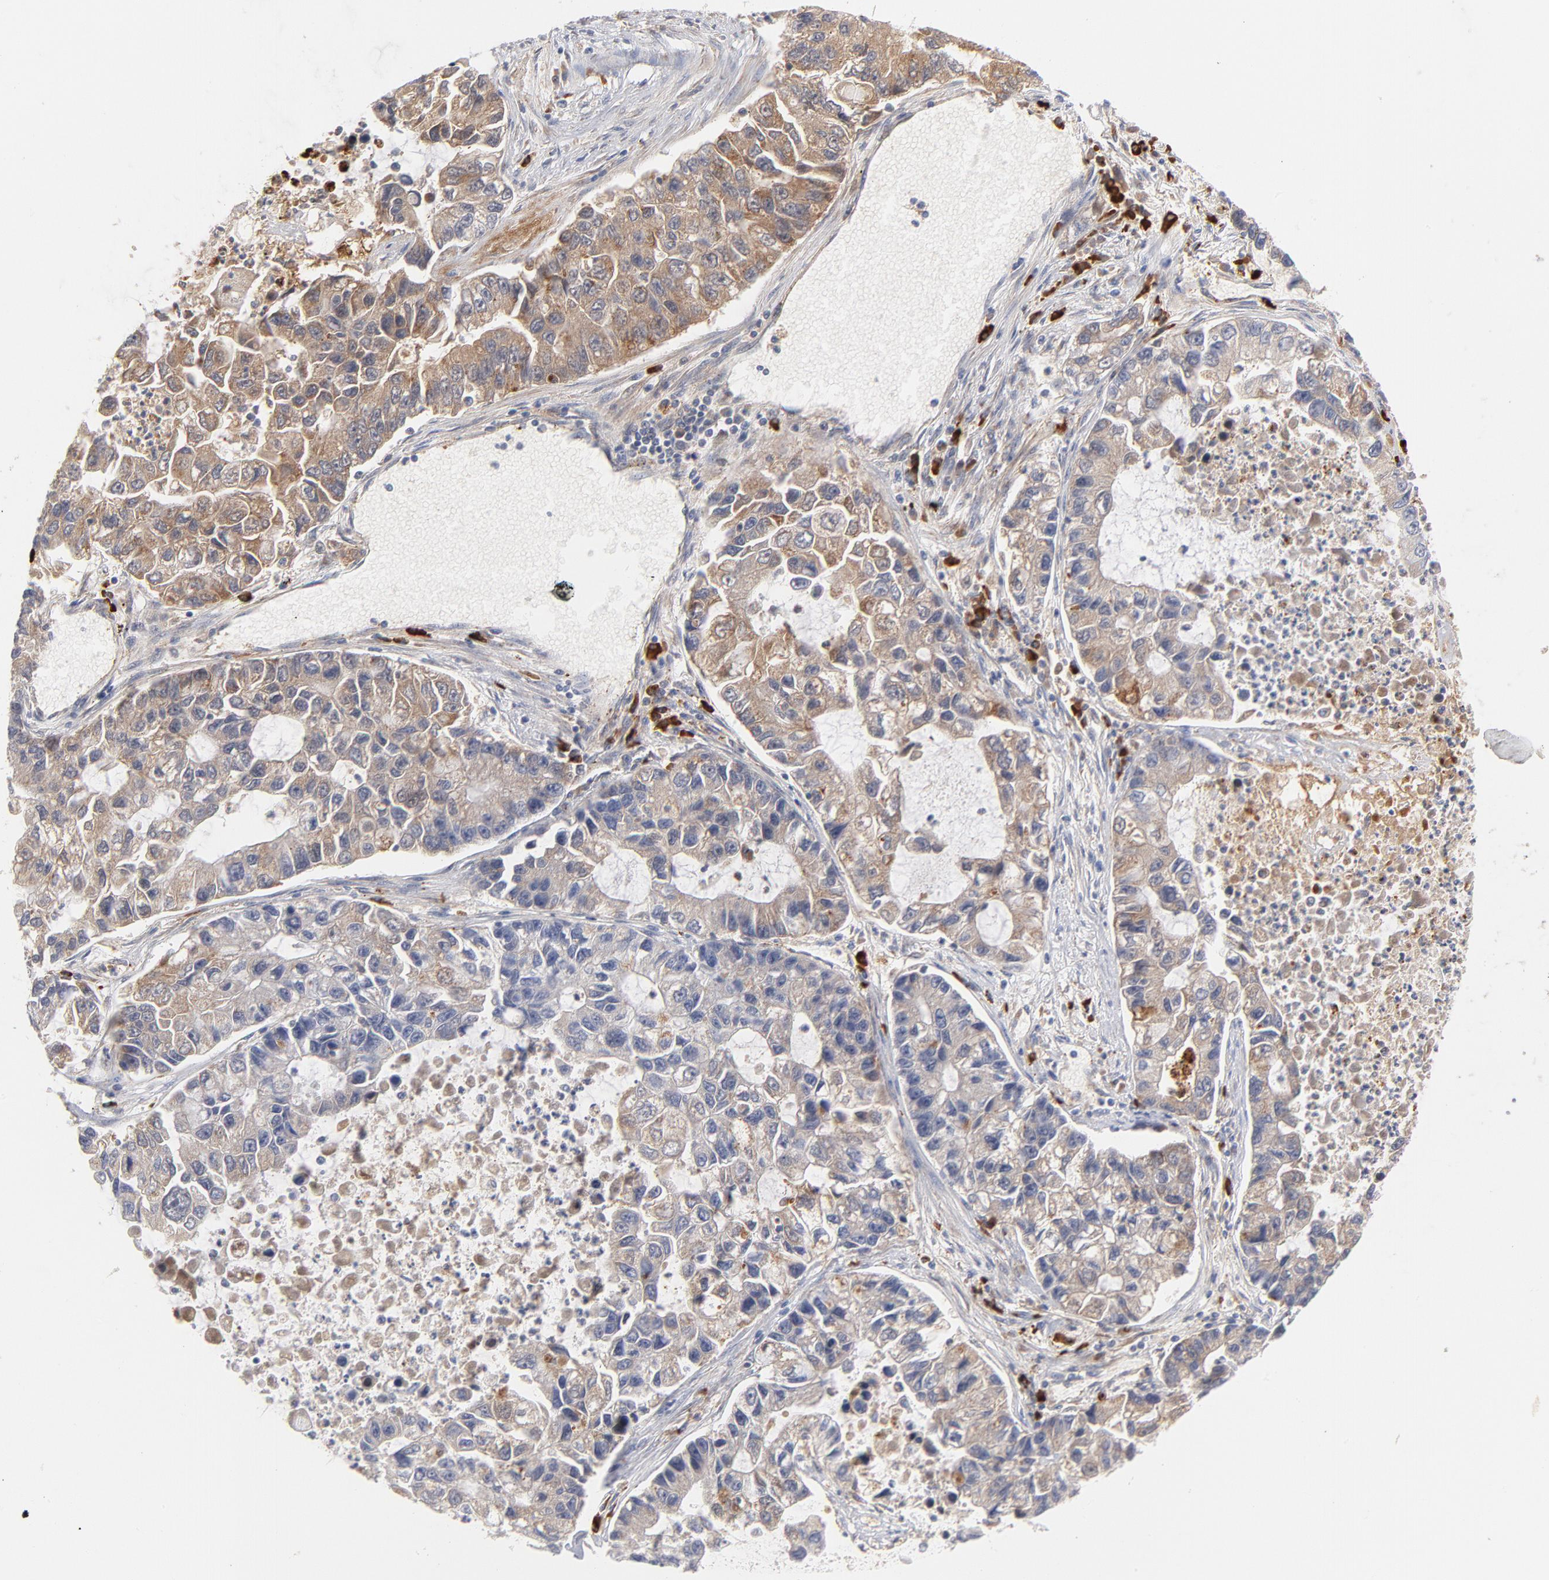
{"staining": {"intensity": "weak", "quantity": "<25%", "location": "cytoplasmic/membranous"}, "tissue": "lung cancer", "cell_type": "Tumor cells", "image_type": "cancer", "snomed": [{"axis": "morphology", "description": "Adenocarcinoma, NOS"}, {"axis": "topography", "description": "Lung"}], "caption": "Adenocarcinoma (lung) stained for a protein using IHC shows no expression tumor cells.", "gene": "PLAT", "patient": {"sex": "female", "age": 51}}